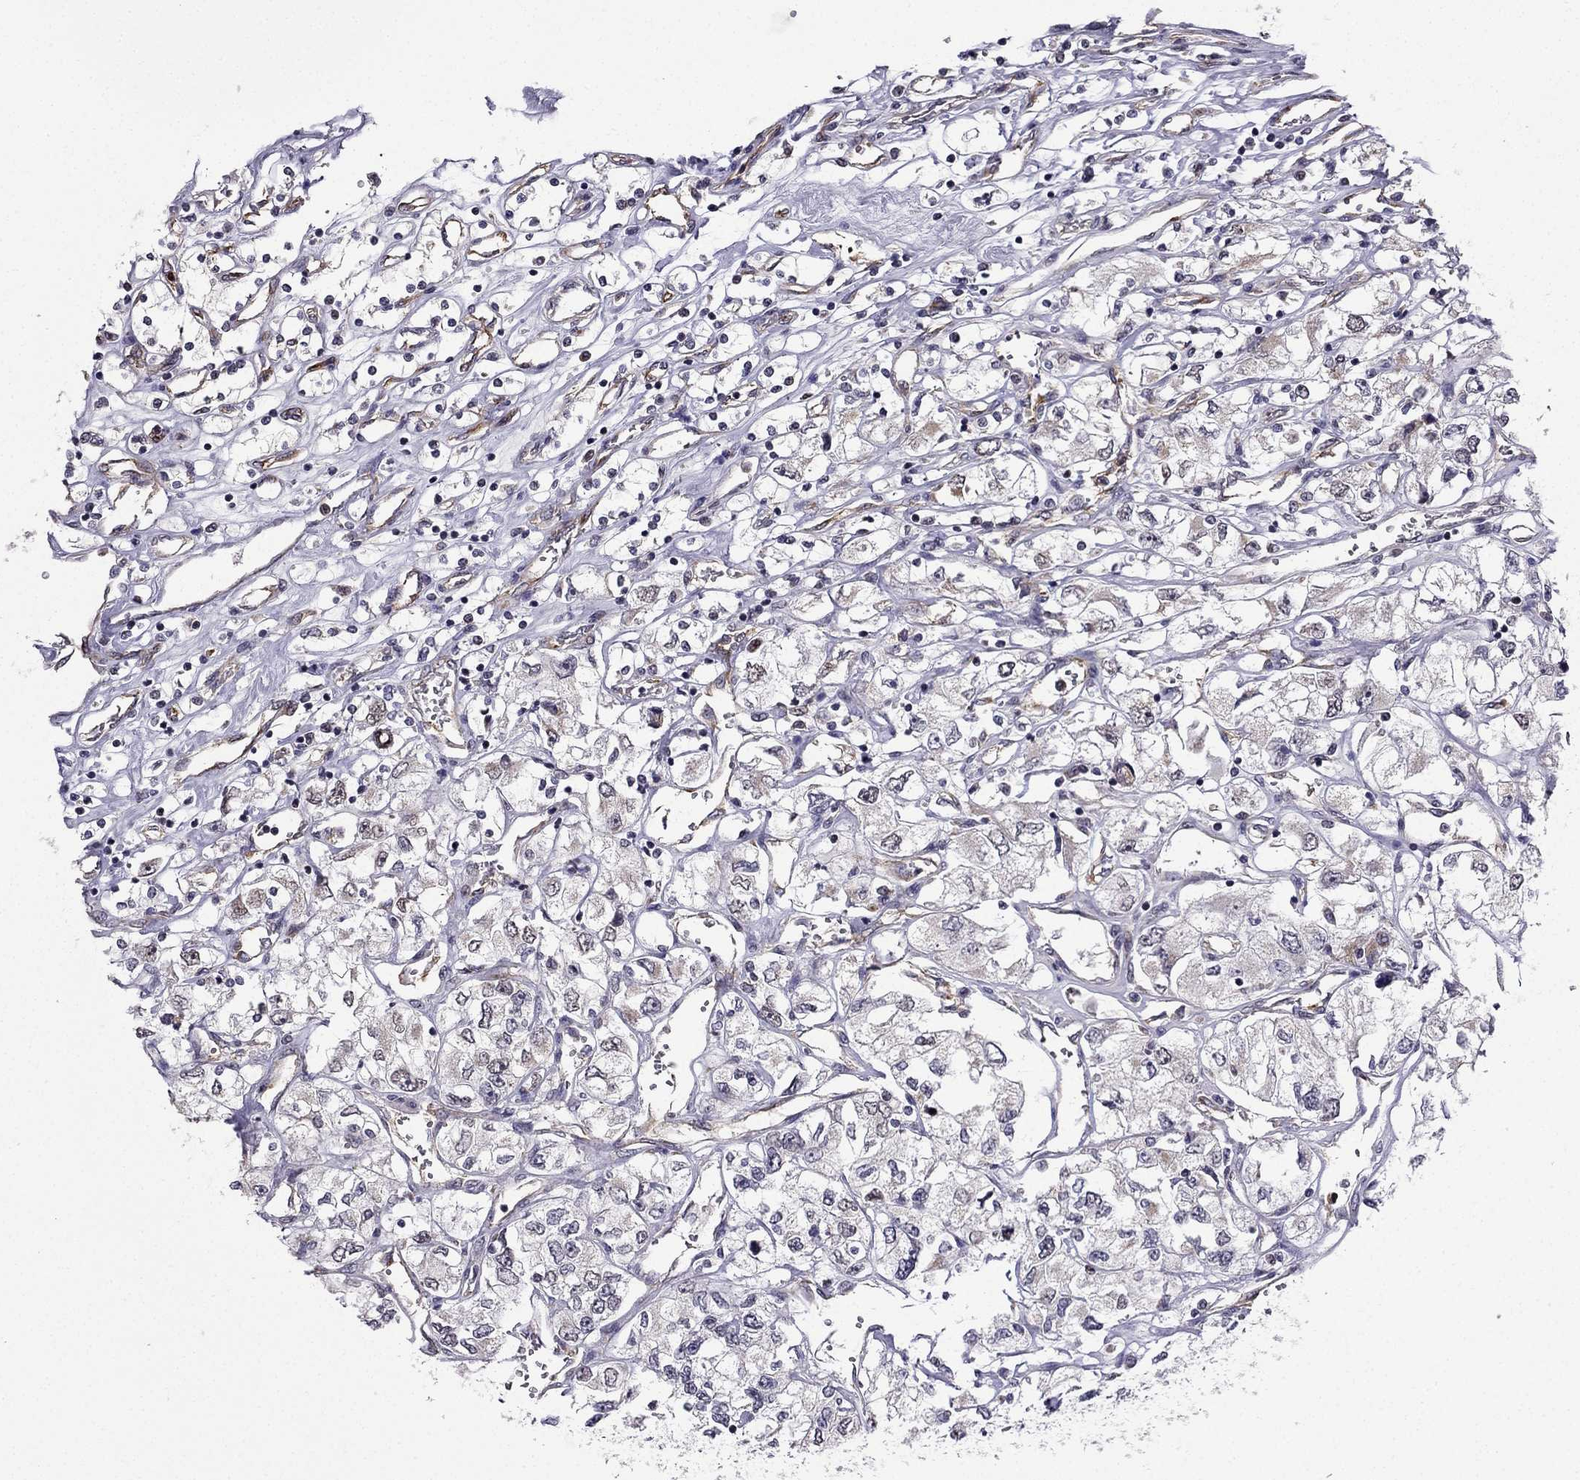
{"staining": {"intensity": "negative", "quantity": "none", "location": "none"}, "tissue": "renal cancer", "cell_type": "Tumor cells", "image_type": "cancer", "snomed": [{"axis": "morphology", "description": "Adenocarcinoma, NOS"}, {"axis": "topography", "description": "Kidney"}], "caption": "Tumor cells show no significant protein positivity in renal adenocarcinoma. (Brightfield microscopy of DAB (3,3'-diaminobenzidine) immunohistochemistry at high magnification).", "gene": "SLC6A2", "patient": {"sex": "female", "age": 59}}